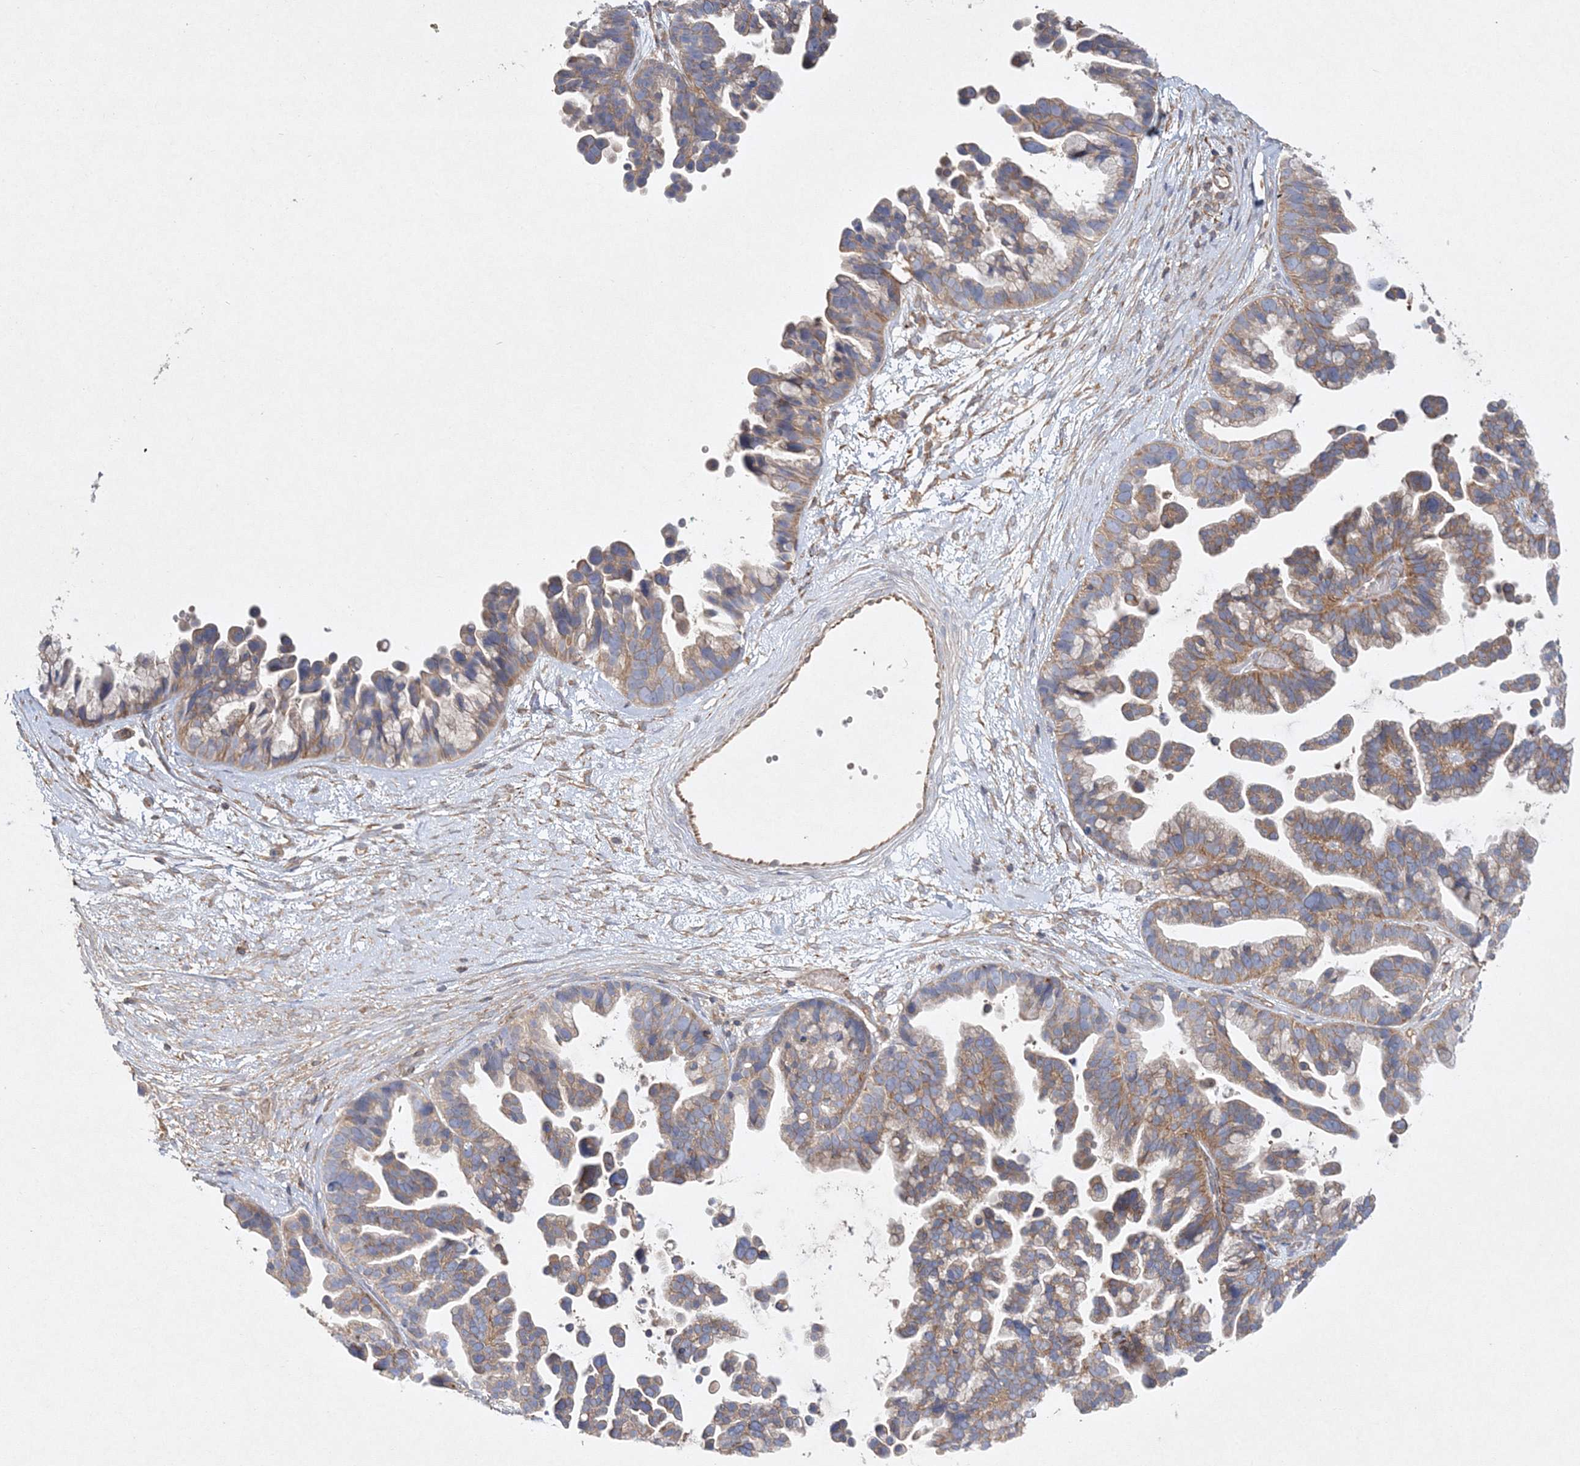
{"staining": {"intensity": "moderate", "quantity": "25%-75%", "location": "cytoplasmic/membranous"}, "tissue": "ovarian cancer", "cell_type": "Tumor cells", "image_type": "cancer", "snomed": [{"axis": "morphology", "description": "Cystadenocarcinoma, serous, NOS"}, {"axis": "topography", "description": "Ovary"}], "caption": "This histopathology image demonstrates immunohistochemistry staining of human serous cystadenocarcinoma (ovarian), with medium moderate cytoplasmic/membranous positivity in approximately 25%-75% of tumor cells.", "gene": "WDR37", "patient": {"sex": "female", "age": 56}}